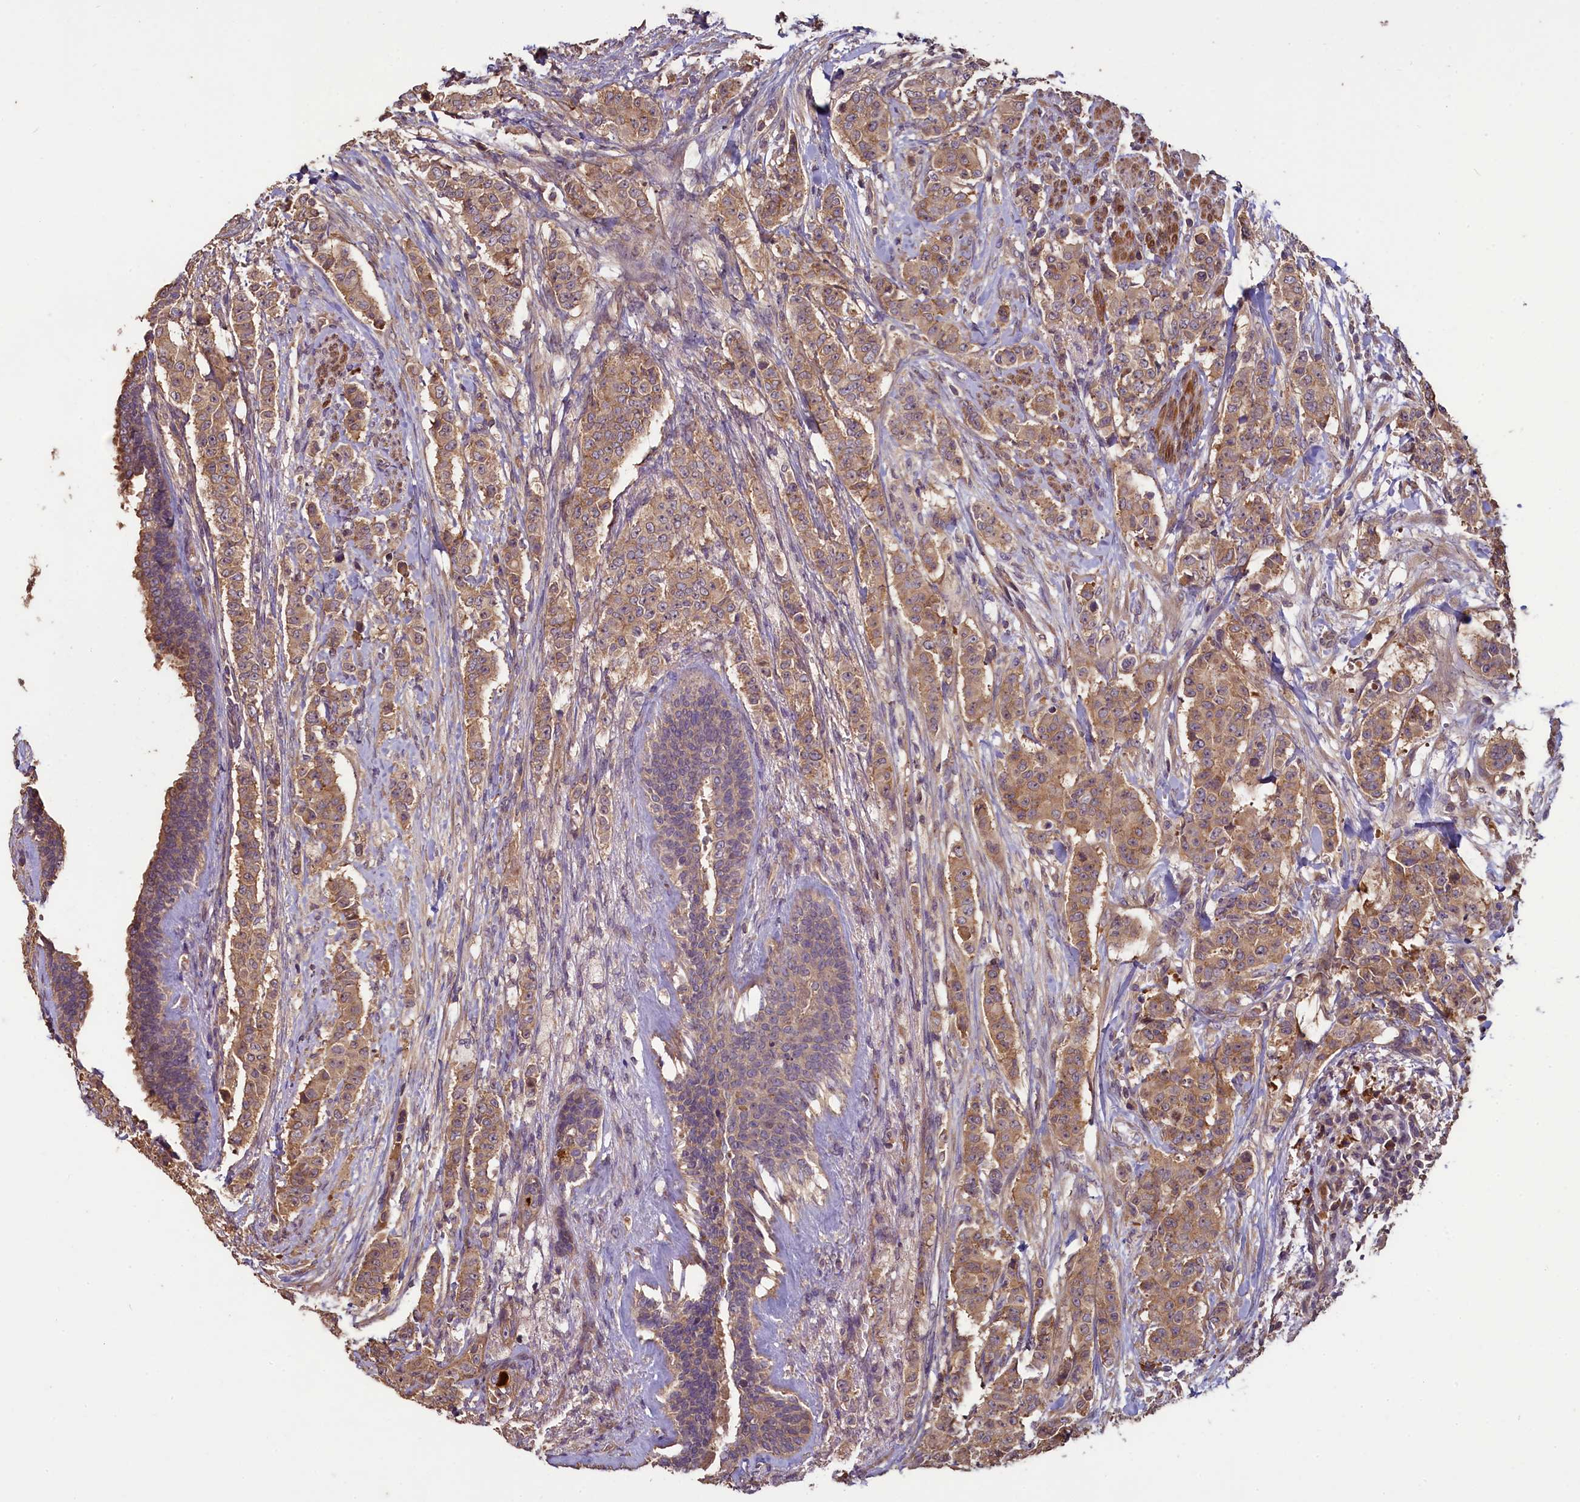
{"staining": {"intensity": "moderate", "quantity": ">75%", "location": "cytoplasmic/membranous"}, "tissue": "breast cancer", "cell_type": "Tumor cells", "image_type": "cancer", "snomed": [{"axis": "morphology", "description": "Duct carcinoma"}, {"axis": "topography", "description": "Breast"}], "caption": "There is medium levels of moderate cytoplasmic/membranous expression in tumor cells of breast cancer (invasive ductal carcinoma), as demonstrated by immunohistochemical staining (brown color).", "gene": "NUDT6", "patient": {"sex": "female", "age": 40}}